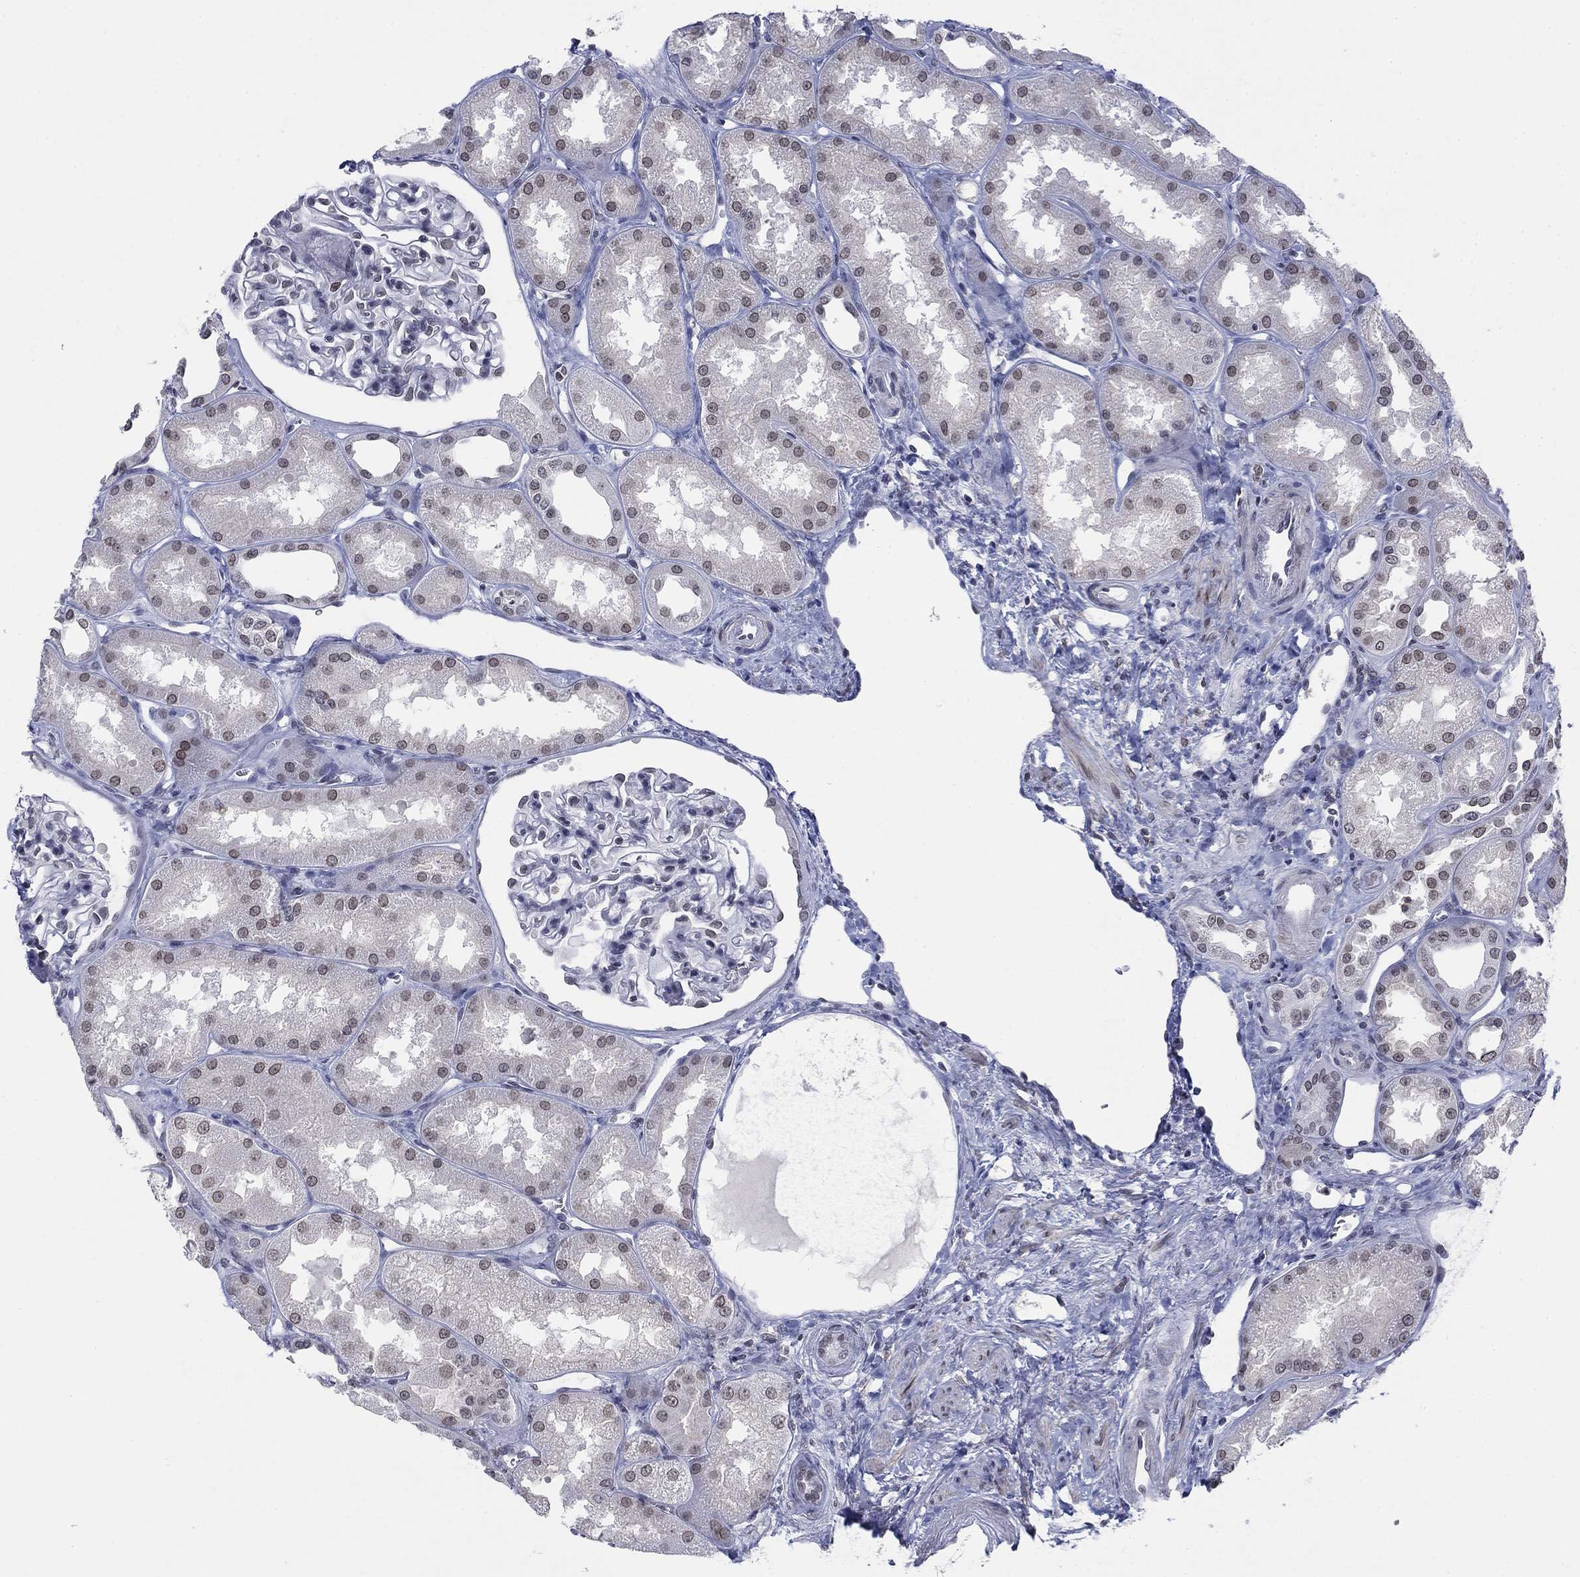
{"staining": {"intensity": "weak", "quantity": "<25%", "location": "nuclear"}, "tissue": "kidney", "cell_type": "Cells in glomeruli", "image_type": "normal", "snomed": [{"axis": "morphology", "description": "Normal tissue, NOS"}, {"axis": "topography", "description": "Kidney"}], "caption": "A high-resolution micrograph shows immunohistochemistry staining of normal kidney, which shows no significant positivity in cells in glomeruli.", "gene": "TOR1AIP1", "patient": {"sex": "male", "age": 61}}